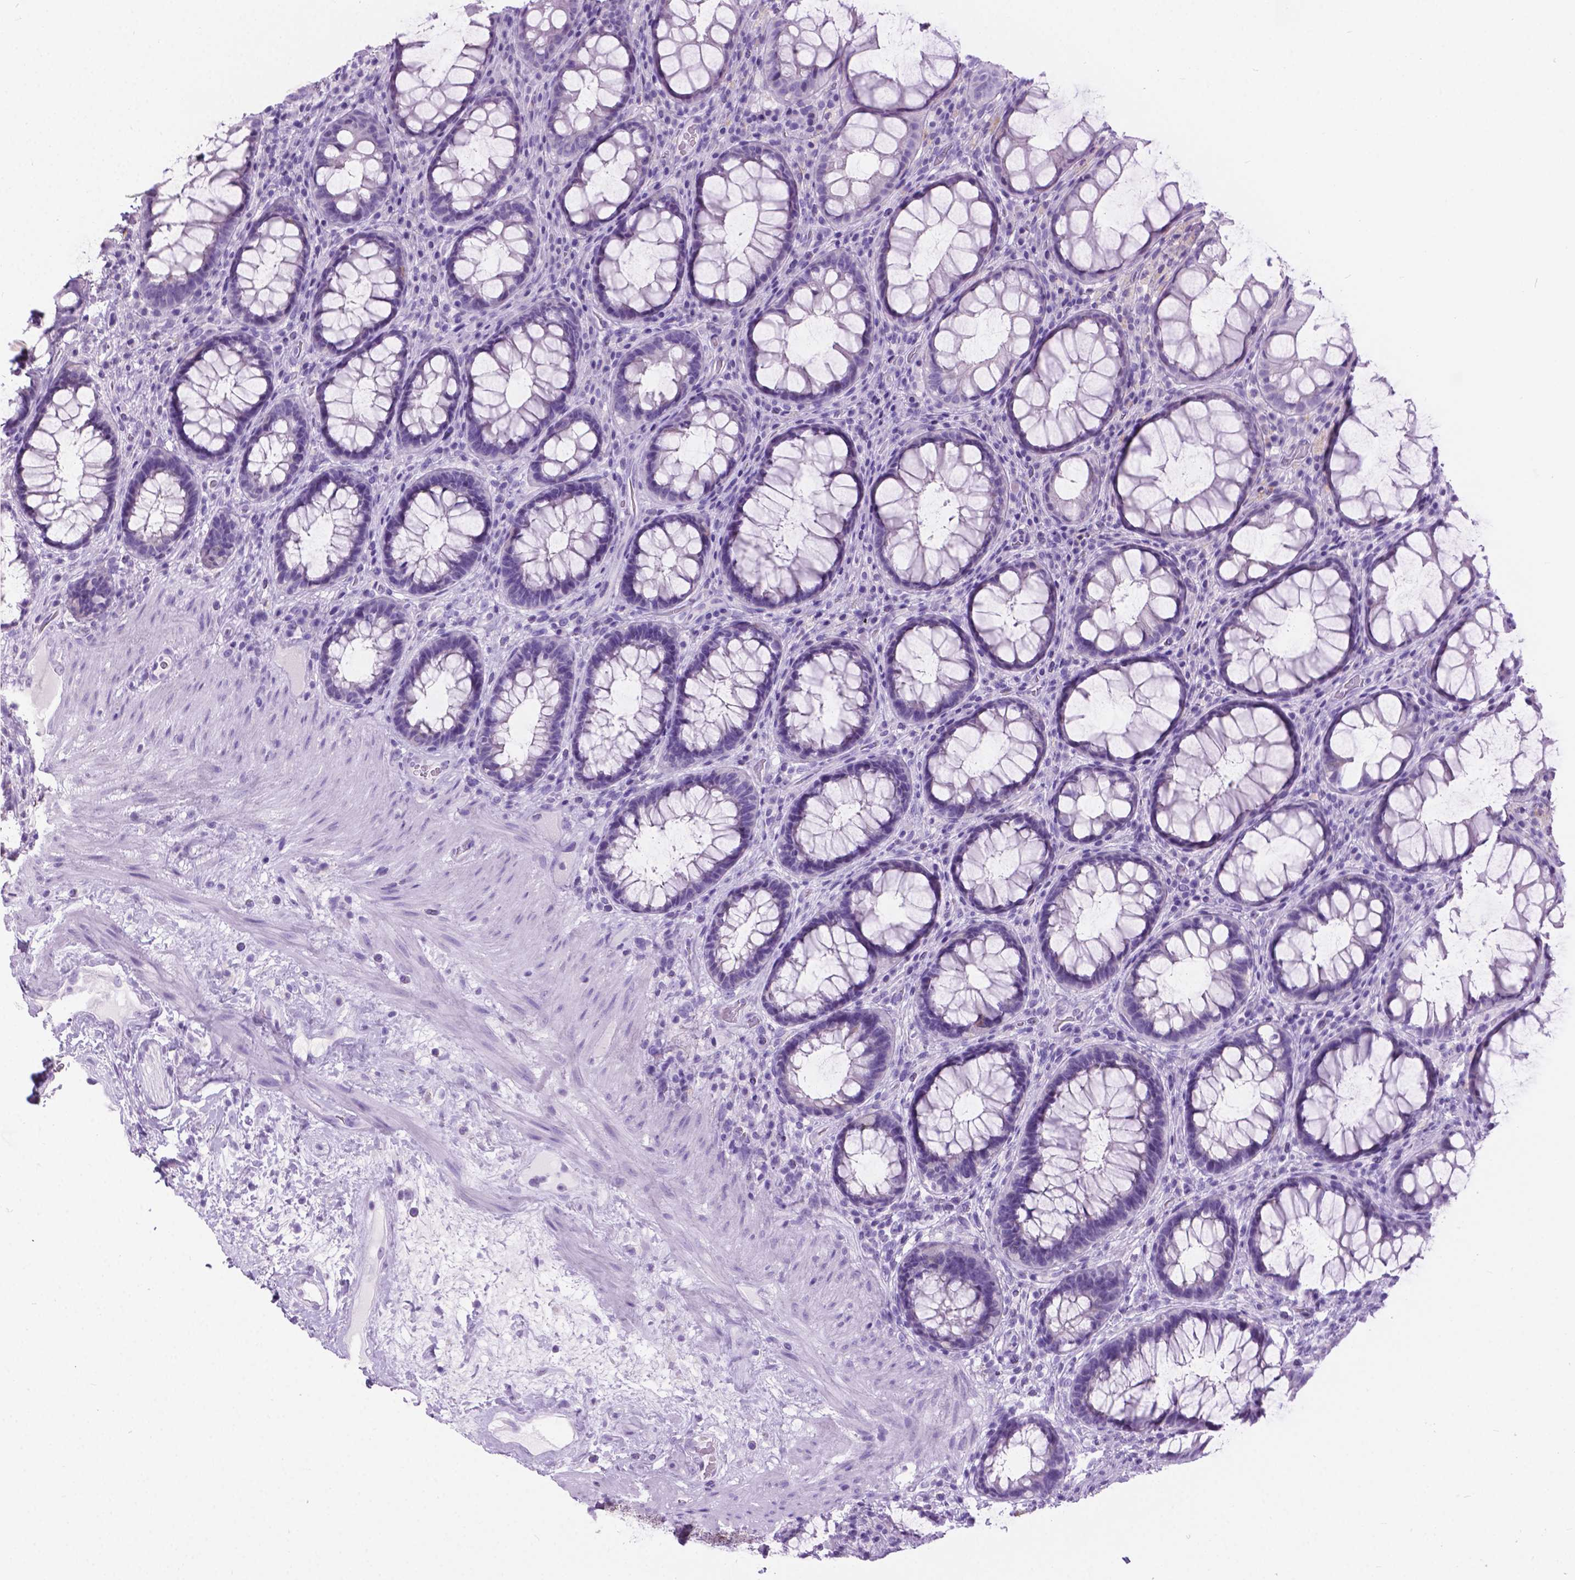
{"staining": {"intensity": "negative", "quantity": "none", "location": "none"}, "tissue": "rectum", "cell_type": "Glandular cells", "image_type": "normal", "snomed": [{"axis": "morphology", "description": "Normal tissue, NOS"}, {"axis": "topography", "description": "Rectum"}], "caption": "This is a micrograph of IHC staining of normal rectum, which shows no staining in glandular cells. Nuclei are stained in blue.", "gene": "ARMS2", "patient": {"sex": "male", "age": 72}}